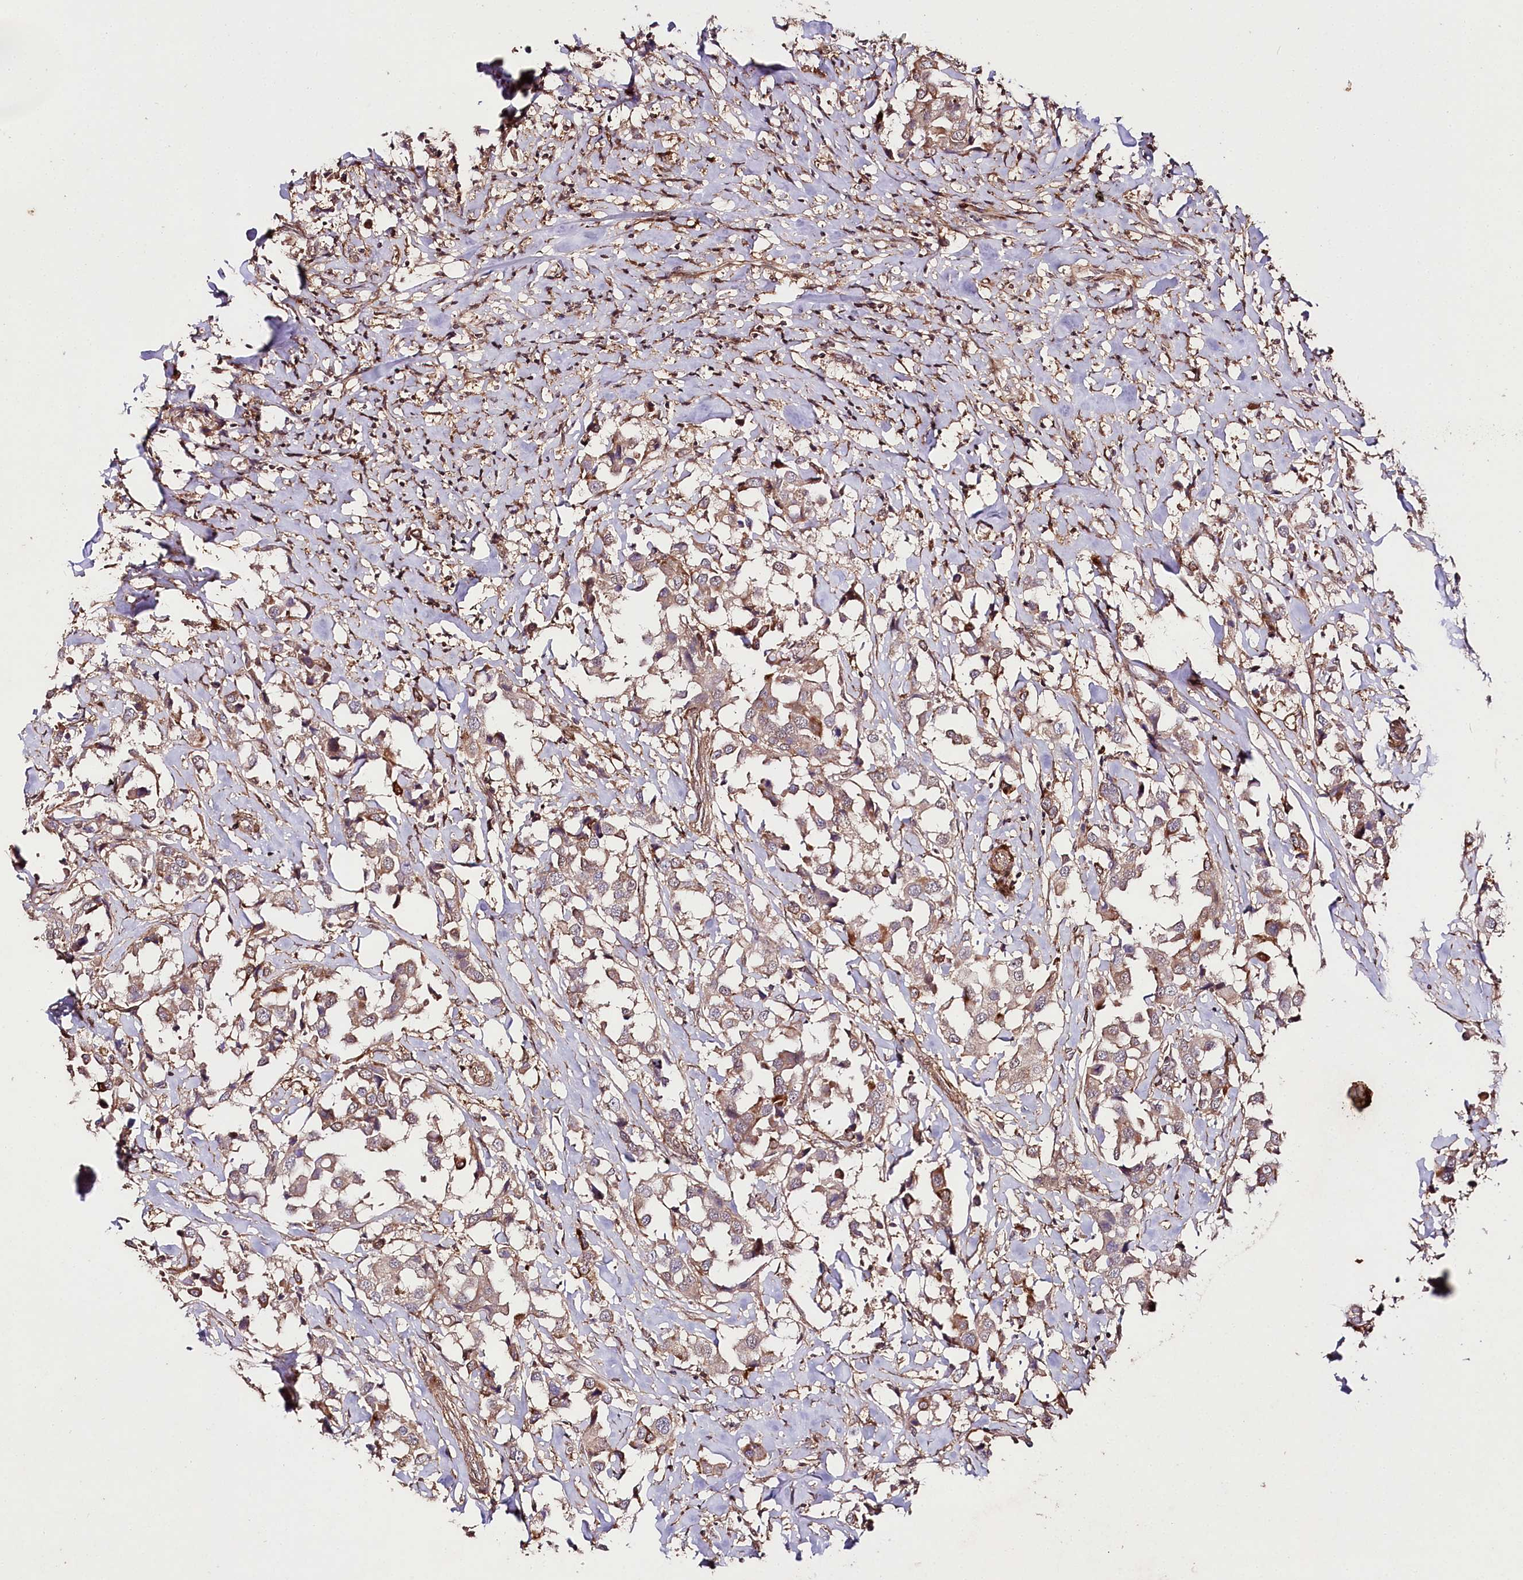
{"staining": {"intensity": "moderate", "quantity": ">75%", "location": "cytoplasmic/membranous"}, "tissue": "breast cancer", "cell_type": "Tumor cells", "image_type": "cancer", "snomed": [{"axis": "morphology", "description": "Duct carcinoma"}, {"axis": "topography", "description": "Breast"}], "caption": "Brown immunohistochemical staining in breast cancer (invasive ductal carcinoma) shows moderate cytoplasmic/membranous expression in approximately >75% of tumor cells.", "gene": "PHLDB1", "patient": {"sex": "female", "age": 80}}